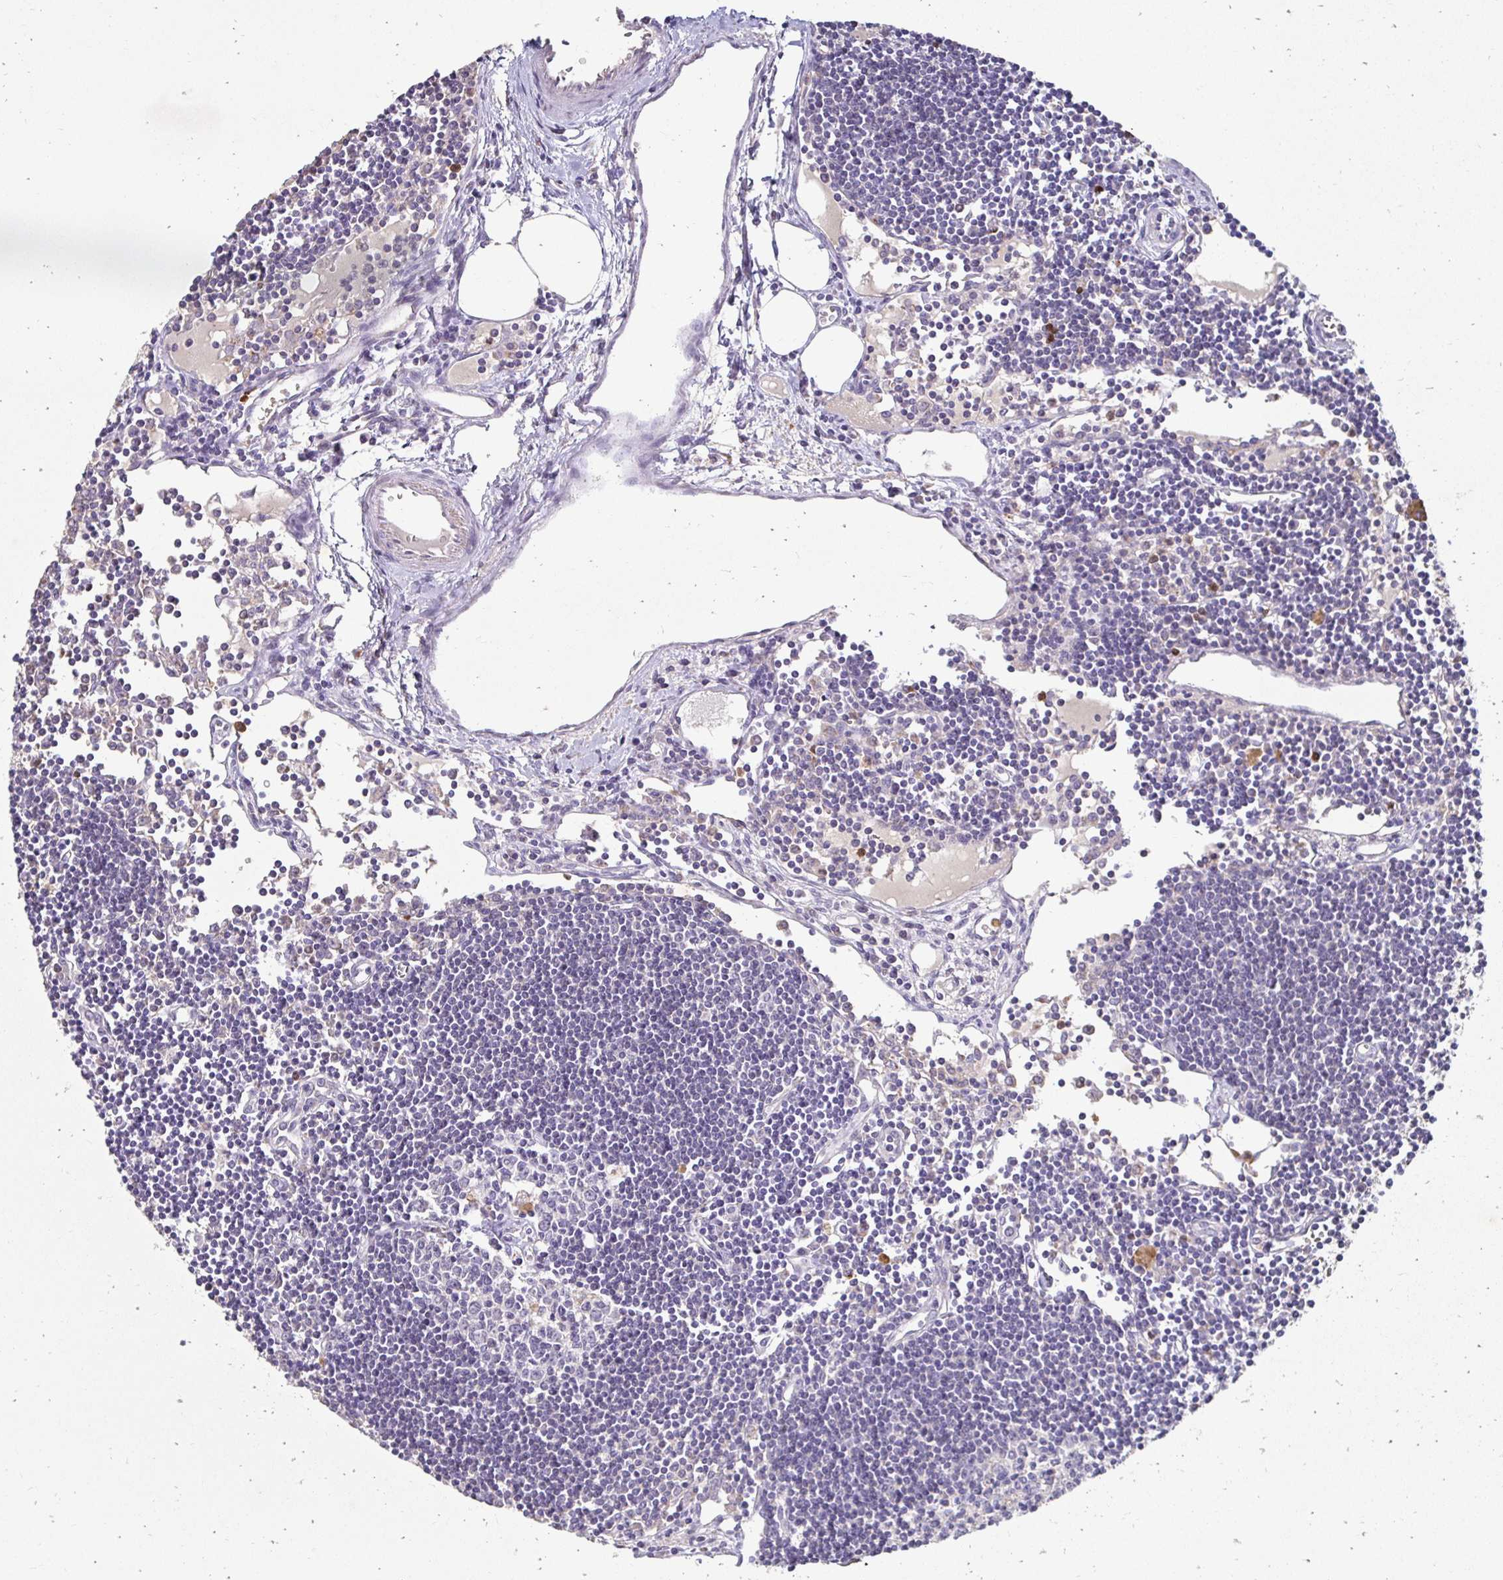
{"staining": {"intensity": "negative", "quantity": "none", "location": "none"}, "tissue": "lymph node", "cell_type": "Germinal center cells", "image_type": "normal", "snomed": [{"axis": "morphology", "description": "Normal tissue, NOS"}, {"axis": "topography", "description": "Lymph node"}], "caption": "Normal lymph node was stained to show a protein in brown. There is no significant positivity in germinal center cells. (Stains: DAB immunohistochemistry (IHC) with hematoxylin counter stain, Microscopy: brightfield microscopy at high magnification).", "gene": "GK2", "patient": {"sex": "female", "age": 65}}